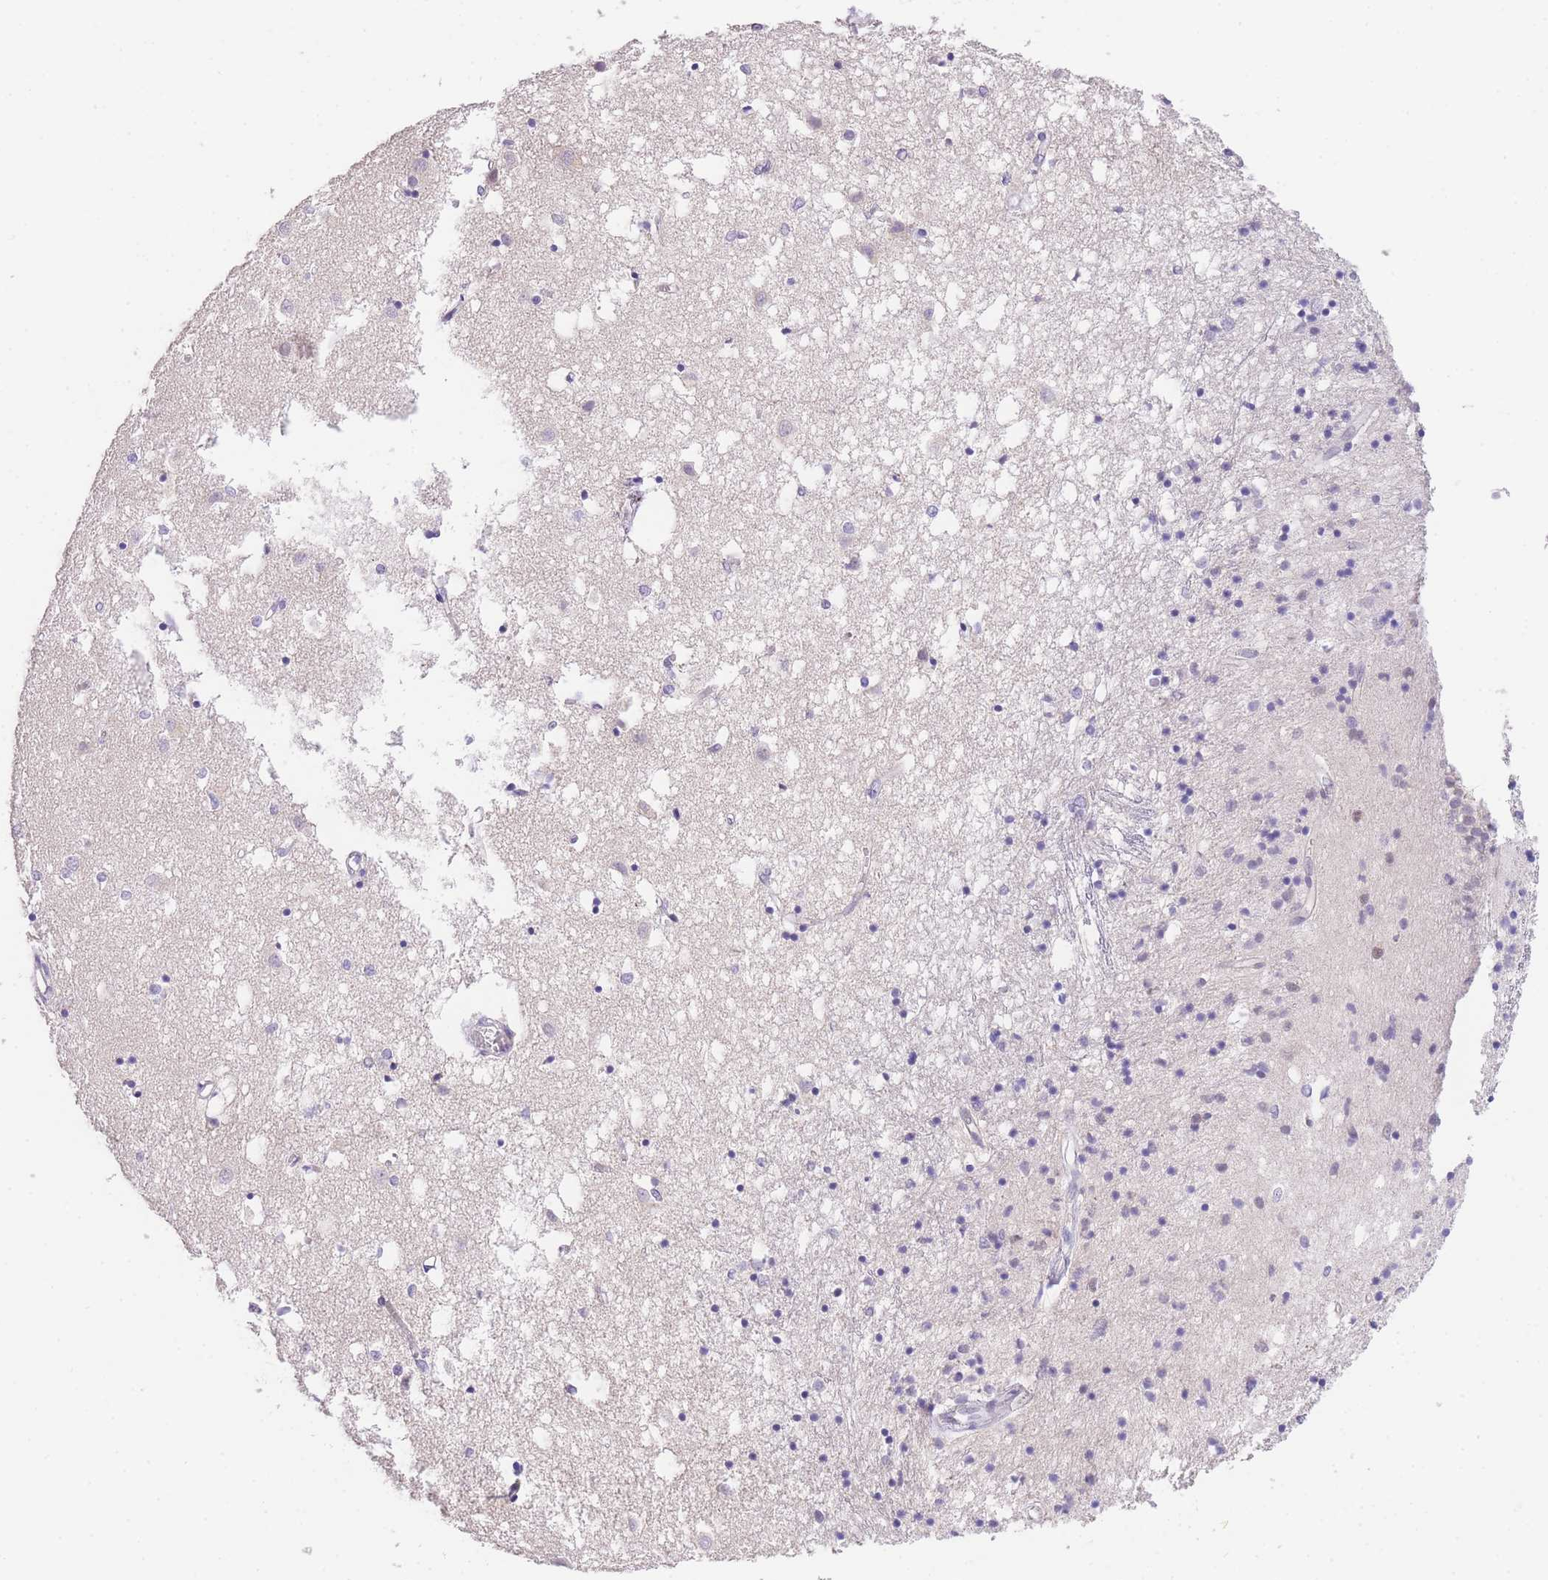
{"staining": {"intensity": "negative", "quantity": "none", "location": "none"}, "tissue": "caudate", "cell_type": "Glial cells", "image_type": "normal", "snomed": [{"axis": "morphology", "description": "Normal tissue, NOS"}, {"axis": "topography", "description": "Lateral ventricle wall"}], "caption": "Protein analysis of benign caudate shows no significant expression in glial cells.", "gene": "SLC35F2", "patient": {"sex": "male", "age": 70}}